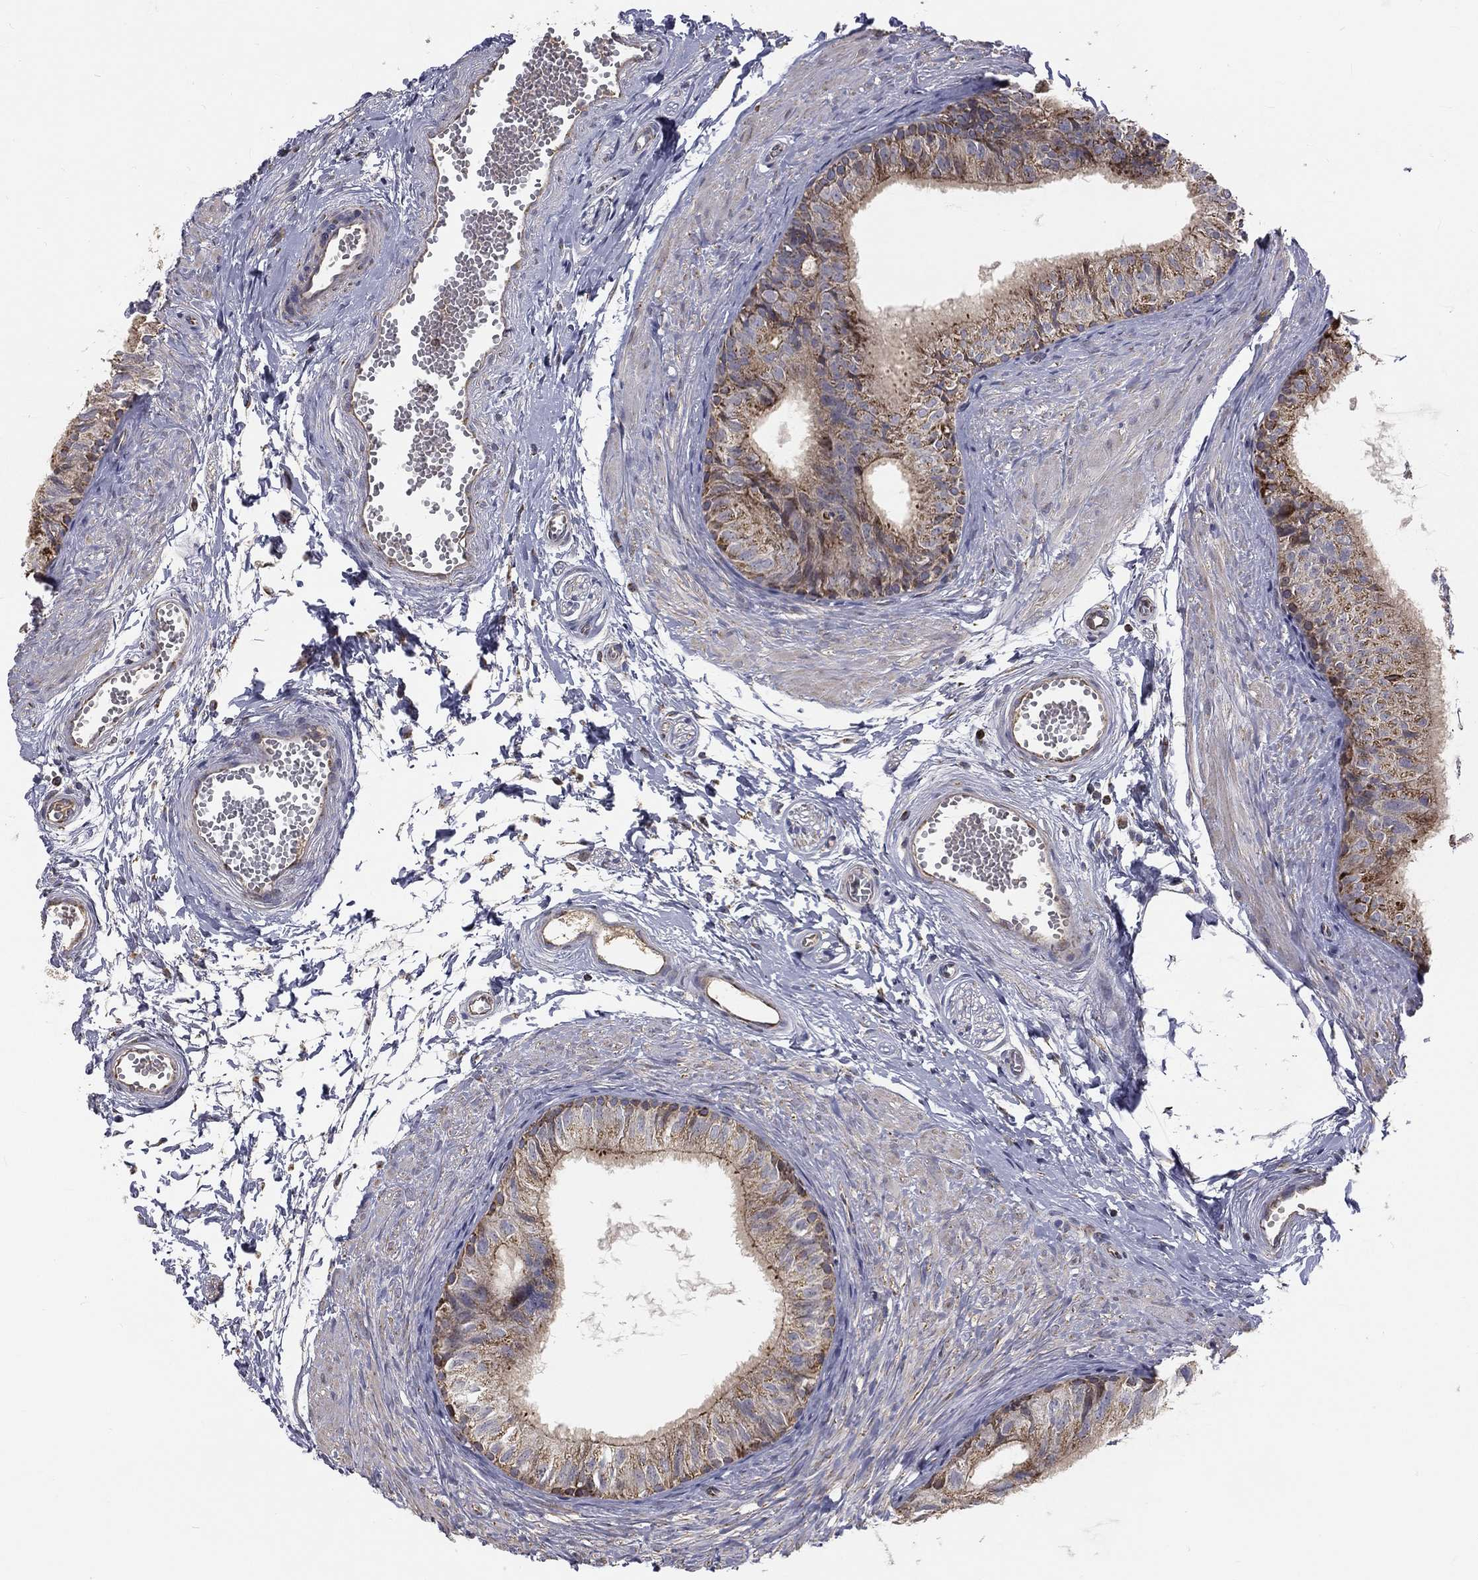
{"staining": {"intensity": "moderate", "quantity": "<25%", "location": "cytoplasmic/membranous"}, "tissue": "epididymis", "cell_type": "Glandular cells", "image_type": "normal", "snomed": [{"axis": "morphology", "description": "Normal tissue, NOS"}, {"axis": "topography", "description": "Epididymis"}], "caption": "Immunohistochemical staining of unremarkable human epididymis reveals low levels of moderate cytoplasmic/membranous staining in about <25% of glandular cells.", "gene": "GPD1", "patient": {"sex": "male", "age": 22}}